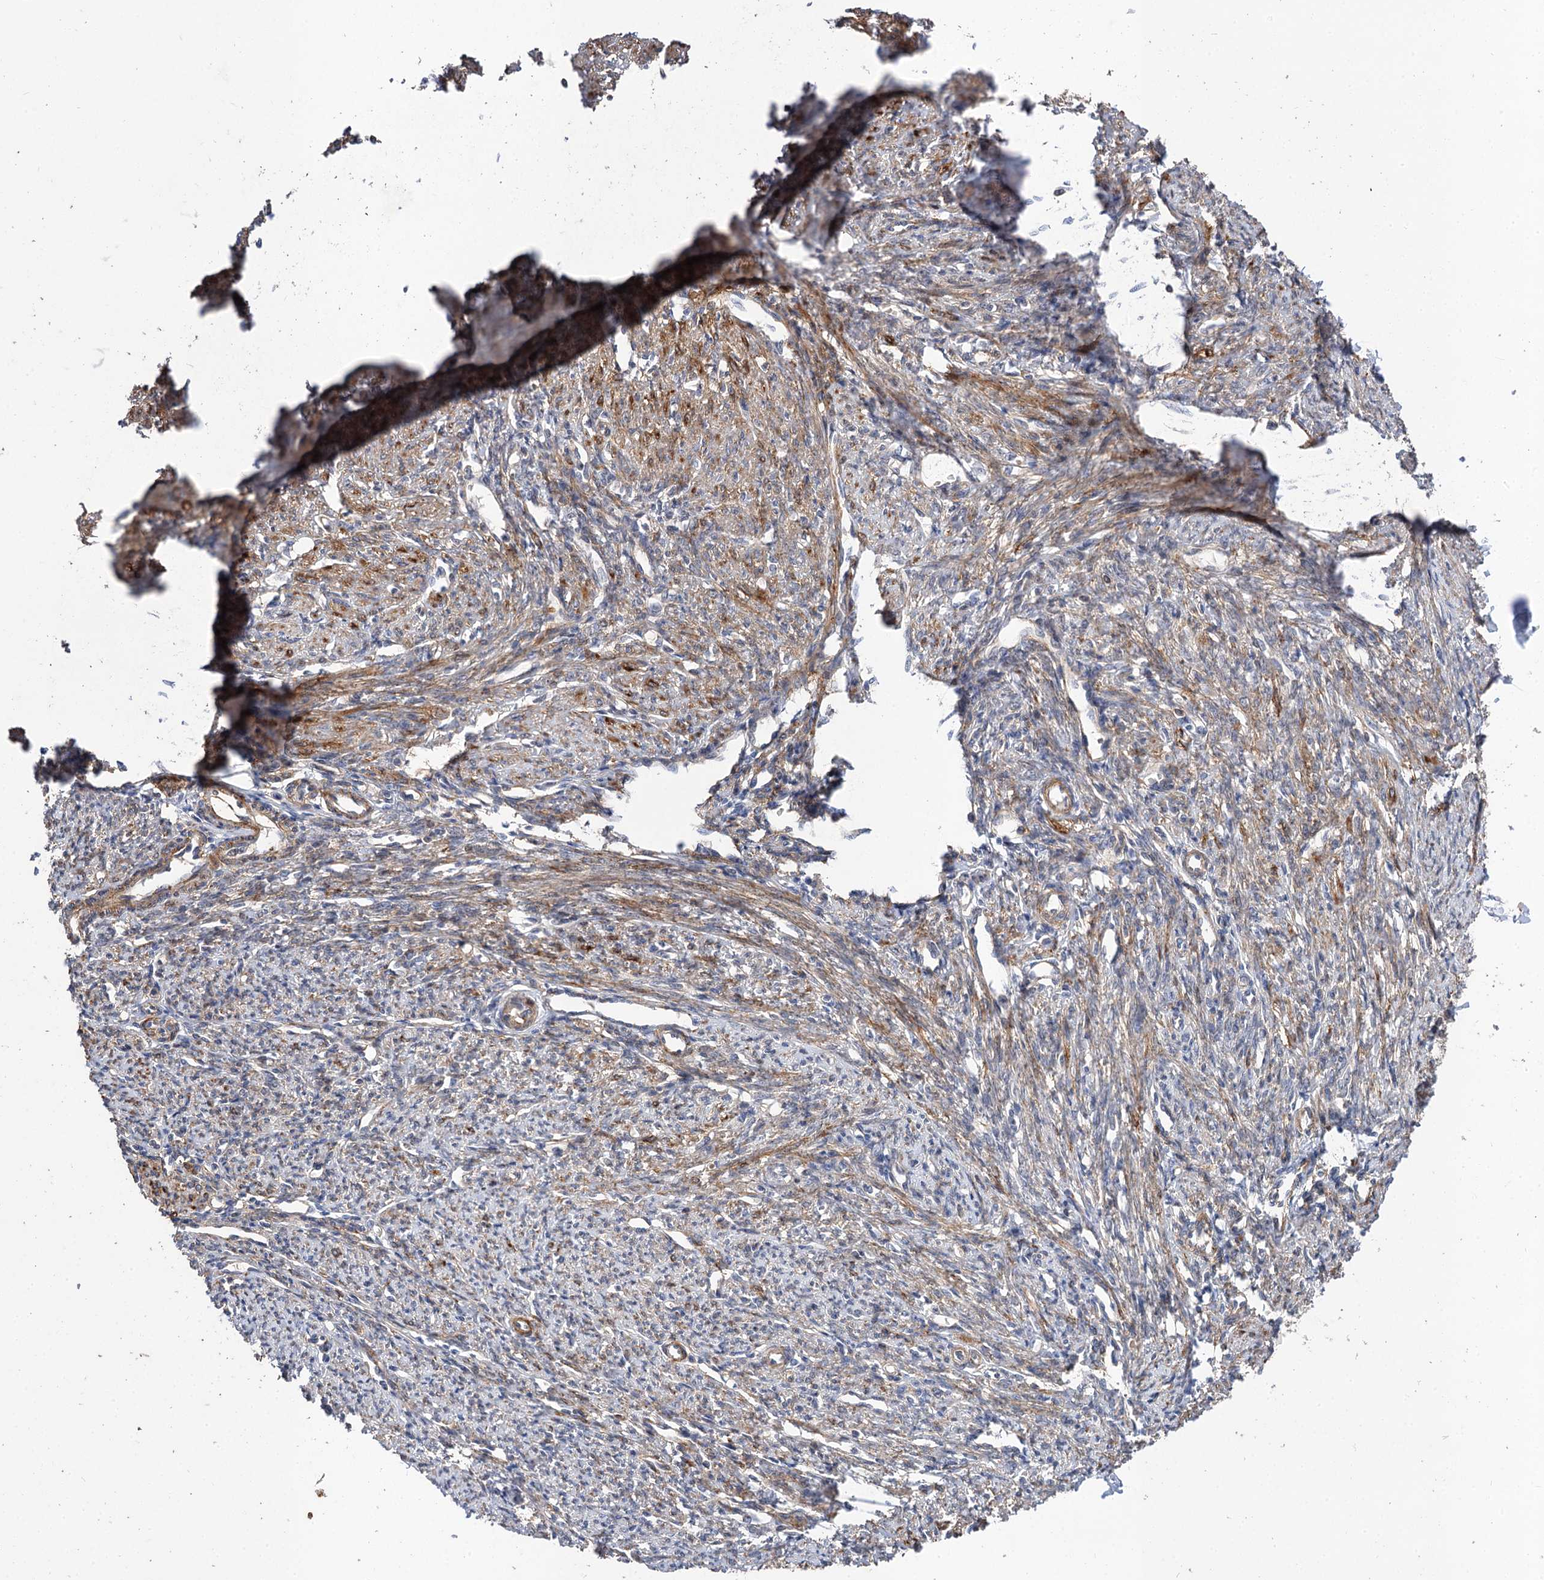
{"staining": {"intensity": "moderate", "quantity": ">75%", "location": "cytoplasmic/membranous"}, "tissue": "smooth muscle", "cell_type": "Smooth muscle cells", "image_type": "normal", "snomed": [{"axis": "morphology", "description": "Normal tissue, NOS"}, {"axis": "topography", "description": "Smooth muscle"}, {"axis": "topography", "description": "Uterus"}], "caption": "Immunohistochemical staining of unremarkable human smooth muscle demonstrates medium levels of moderate cytoplasmic/membranous expression in about >75% of smooth muscle cells.", "gene": "FBXW8", "patient": {"sex": "female", "age": 59}}